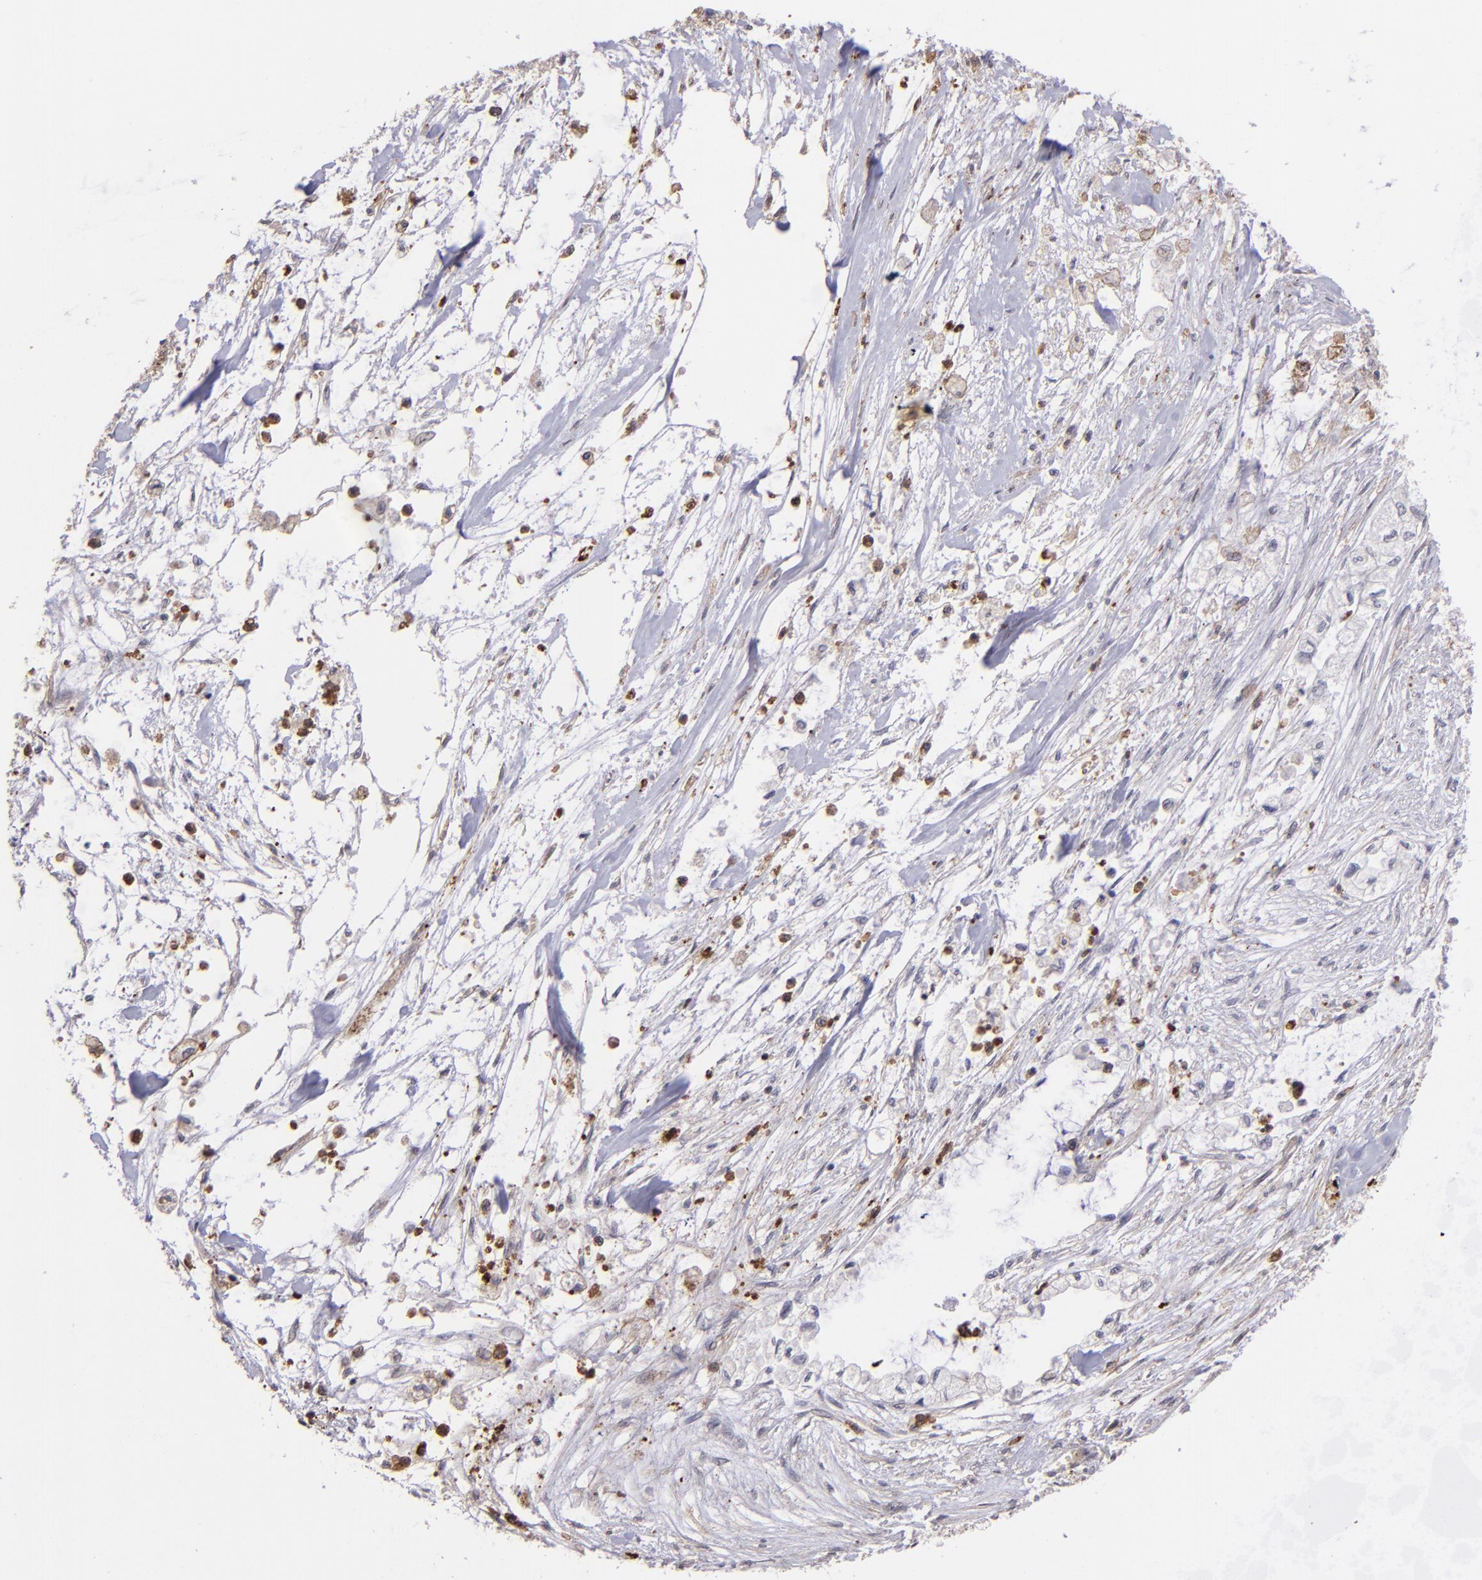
{"staining": {"intensity": "negative", "quantity": "none", "location": "none"}, "tissue": "pancreatic cancer", "cell_type": "Tumor cells", "image_type": "cancer", "snomed": [{"axis": "morphology", "description": "Adenocarcinoma, NOS"}, {"axis": "topography", "description": "Pancreas"}], "caption": "A high-resolution histopathology image shows immunohistochemistry (IHC) staining of adenocarcinoma (pancreatic), which shows no significant expression in tumor cells. The staining was performed using DAB (3,3'-diaminobenzidine) to visualize the protein expression in brown, while the nuclei were stained in blue with hematoxylin (Magnification: 20x).", "gene": "DYSF", "patient": {"sex": "male", "age": 79}}